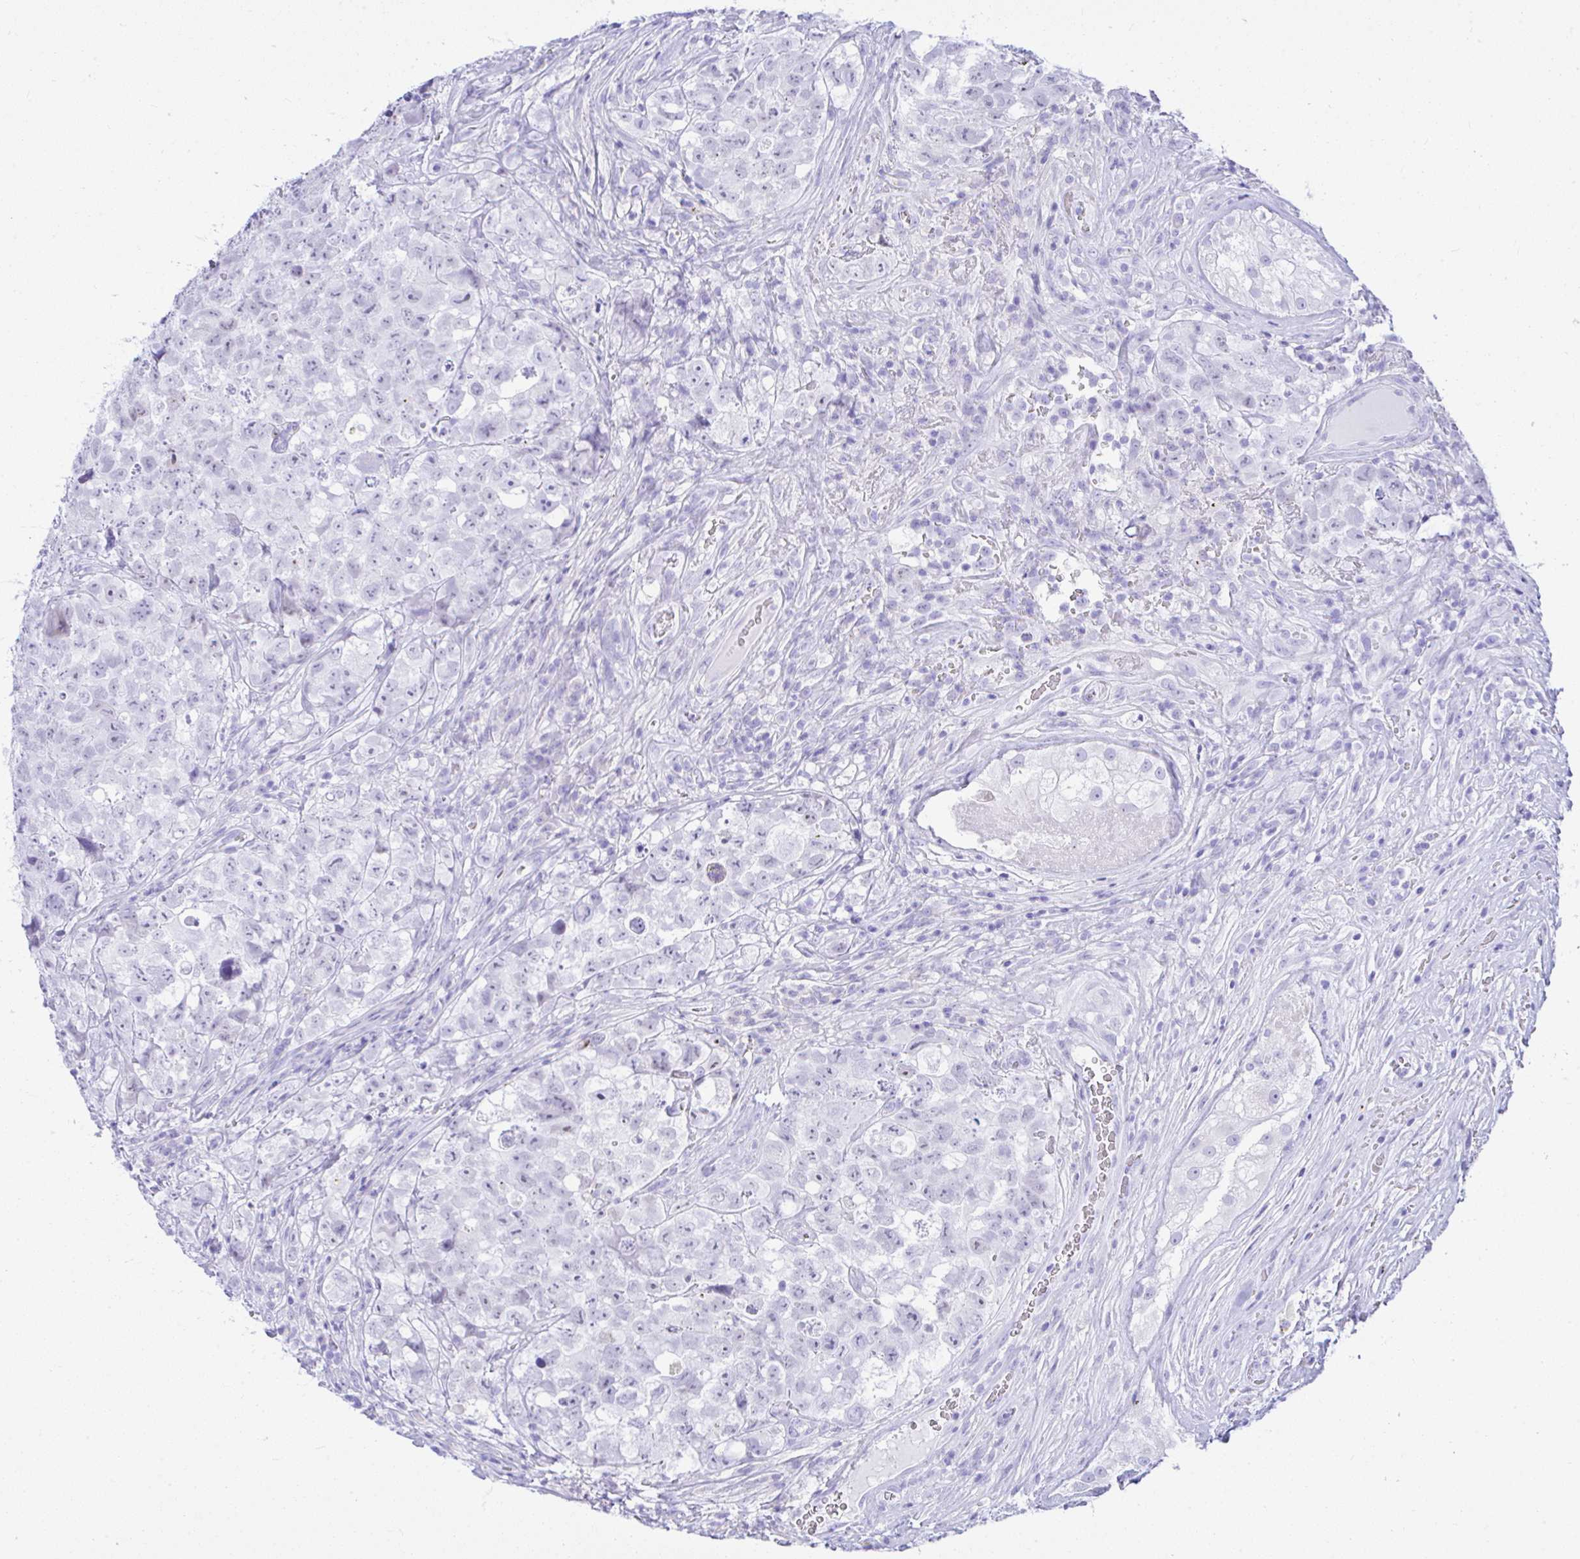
{"staining": {"intensity": "negative", "quantity": "none", "location": "none"}, "tissue": "testis cancer", "cell_type": "Tumor cells", "image_type": "cancer", "snomed": [{"axis": "morphology", "description": "Carcinoma, Embryonal, NOS"}, {"axis": "topography", "description": "Testis"}], "caption": "High magnification brightfield microscopy of testis cancer (embryonal carcinoma) stained with DAB (3,3'-diaminobenzidine) (brown) and counterstained with hematoxylin (blue): tumor cells show no significant expression. Brightfield microscopy of IHC stained with DAB (brown) and hematoxylin (blue), captured at high magnification.", "gene": "SEL1L2", "patient": {"sex": "male", "age": 18}}